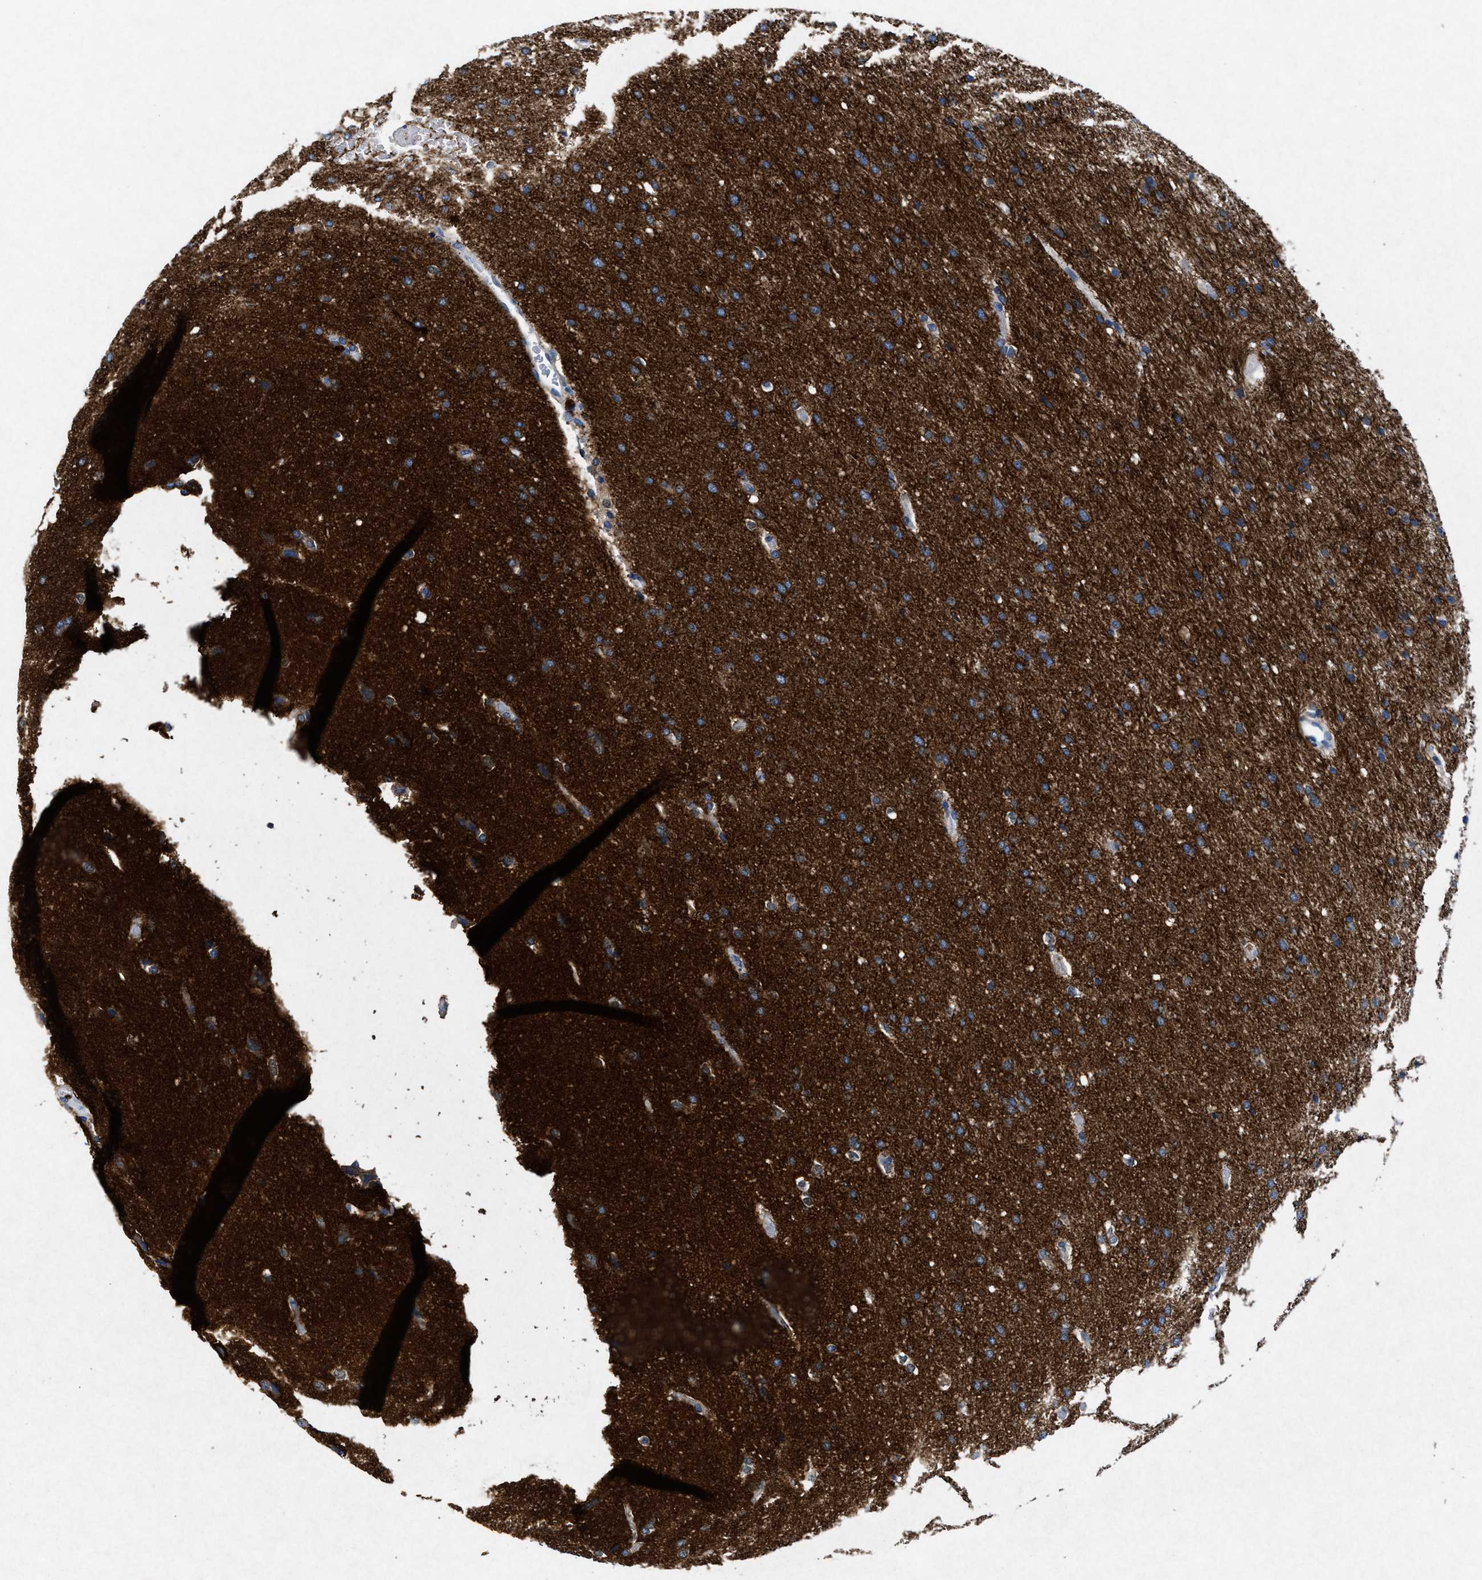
{"staining": {"intensity": "moderate", "quantity": "<25%", "location": "cytoplasmic/membranous"}, "tissue": "glioma", "cell_type": "Tumor cells", "image_type": "cancer", "snomed": [{"axis": "morphology", "description": "Glioma, malignant, Low grade"}, {"axis": "topography", "description": "Brain"}], "caption": "Protein analysis of glioma tissue exhibits moderate cytoplasmic/membranous positivity in about <25% of tumor cells.", "gene": "MAP6", "patient": {"sex": "female", "age": 37}}